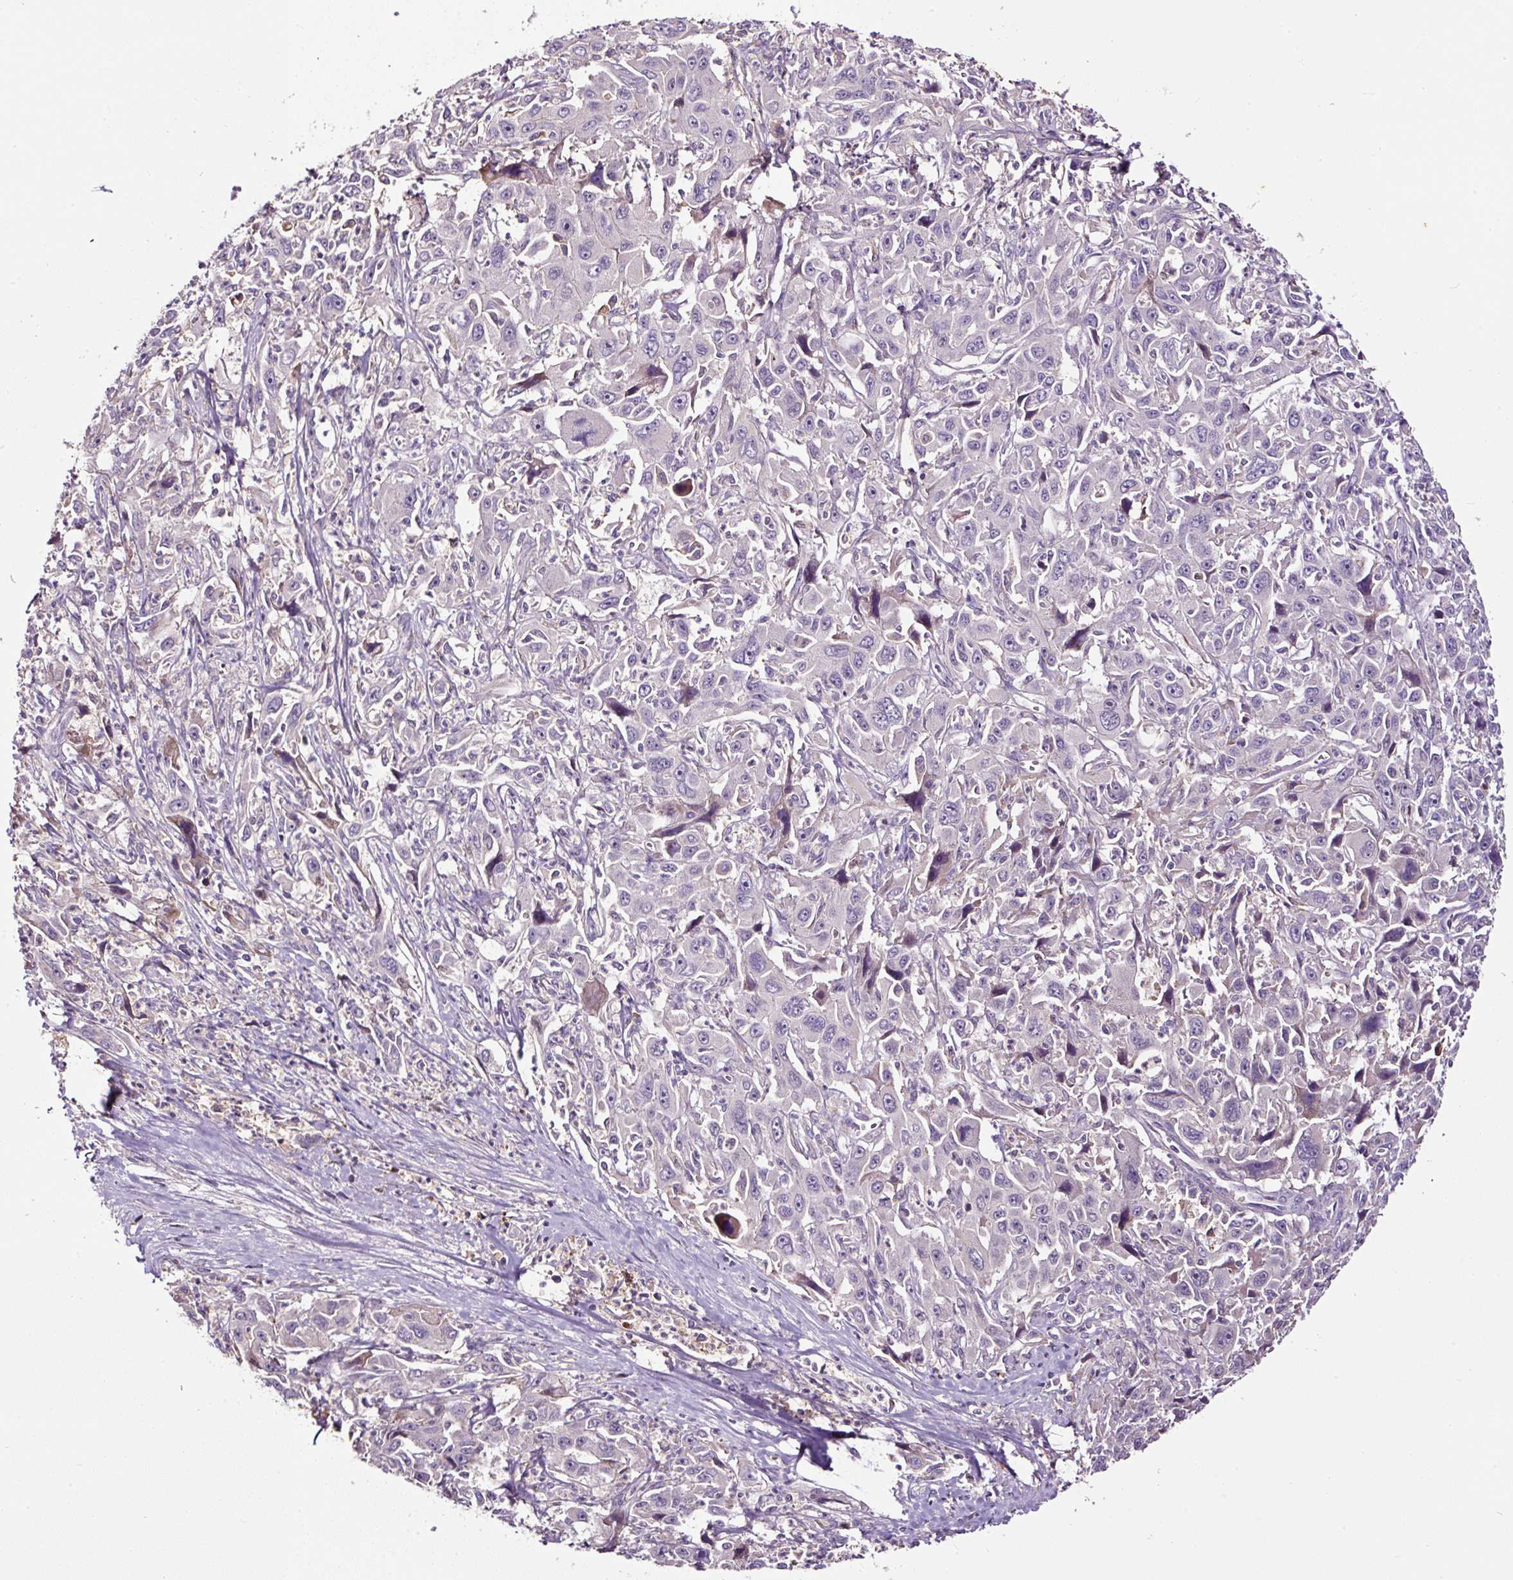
{"staining": {"intensity": "negative", "quantity": "none", "location": "none"}, "tissue": "liver cancer", "cell_type": "Tumor cells", "image_type": "cancer", "snomed": [{"axis": "morphology", "description": "Carcinoma, Hepatocellular, NOS"}, {"axis": "topography", "description": "Liver"}], "caption": "Photomicrograph shows no significant protein positivity in tumor cells of liver cancer (hepatocellular carcinoma).", "gene": "LRRC24", "patient": {"sex": "male", "age": 63}}